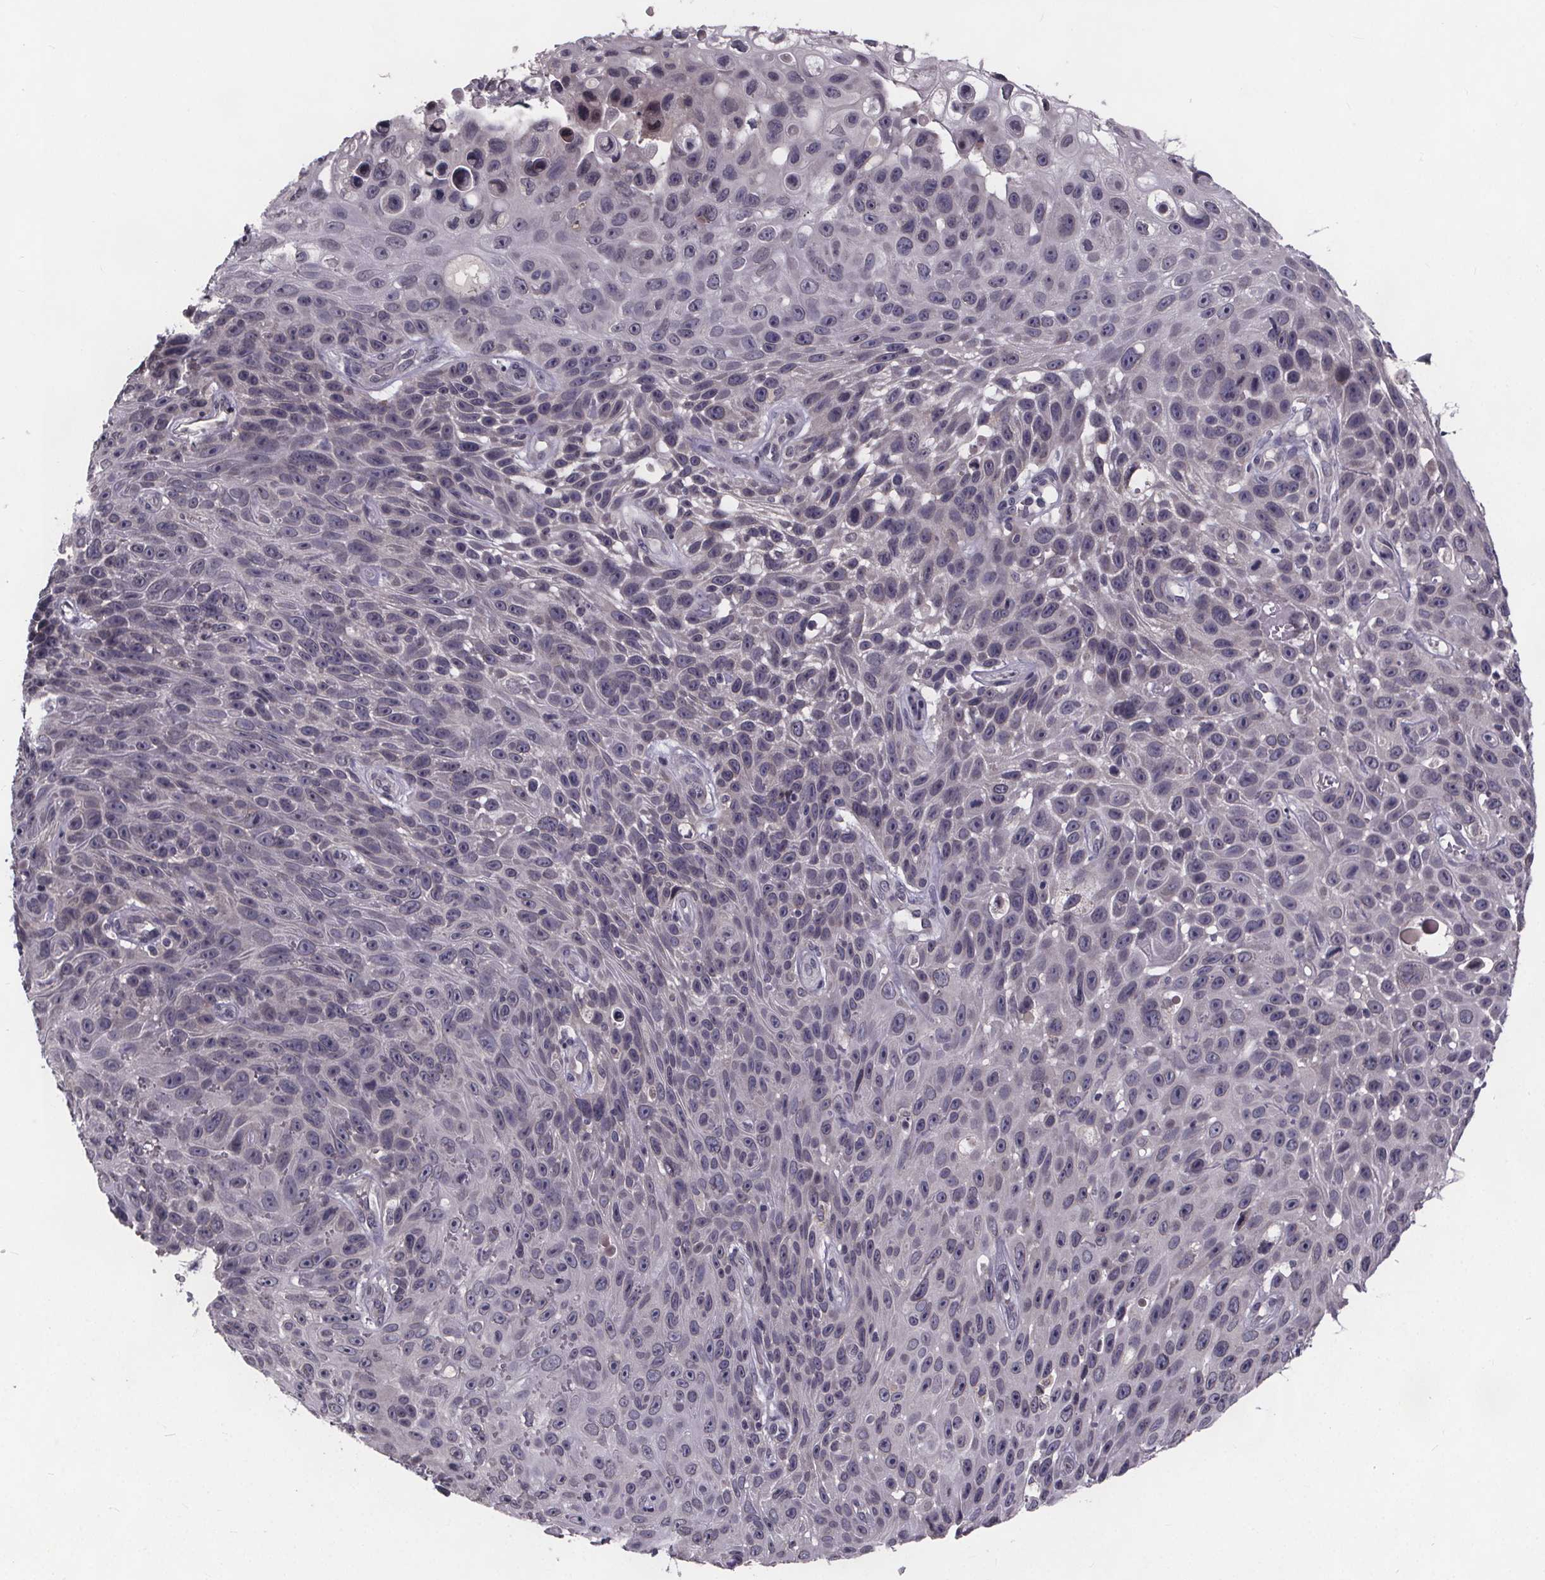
{"staining": {"intensity": "negative", "quantity": "none", "location": "none"}, "tissue": "skin cancer", "cell_type": "Tumor cells", "image_type": "cancer", "snomed": [{"axis": "morphology", "description": "Squamous cell carcinoma, NOS"}, {"axis": "topography", "description": "Skin"}], "caption": "Tumor cells show no significant protein staining in skin cancer.", "gene": "FAM181B", "patient": {"sex": "male", "age": 82}}